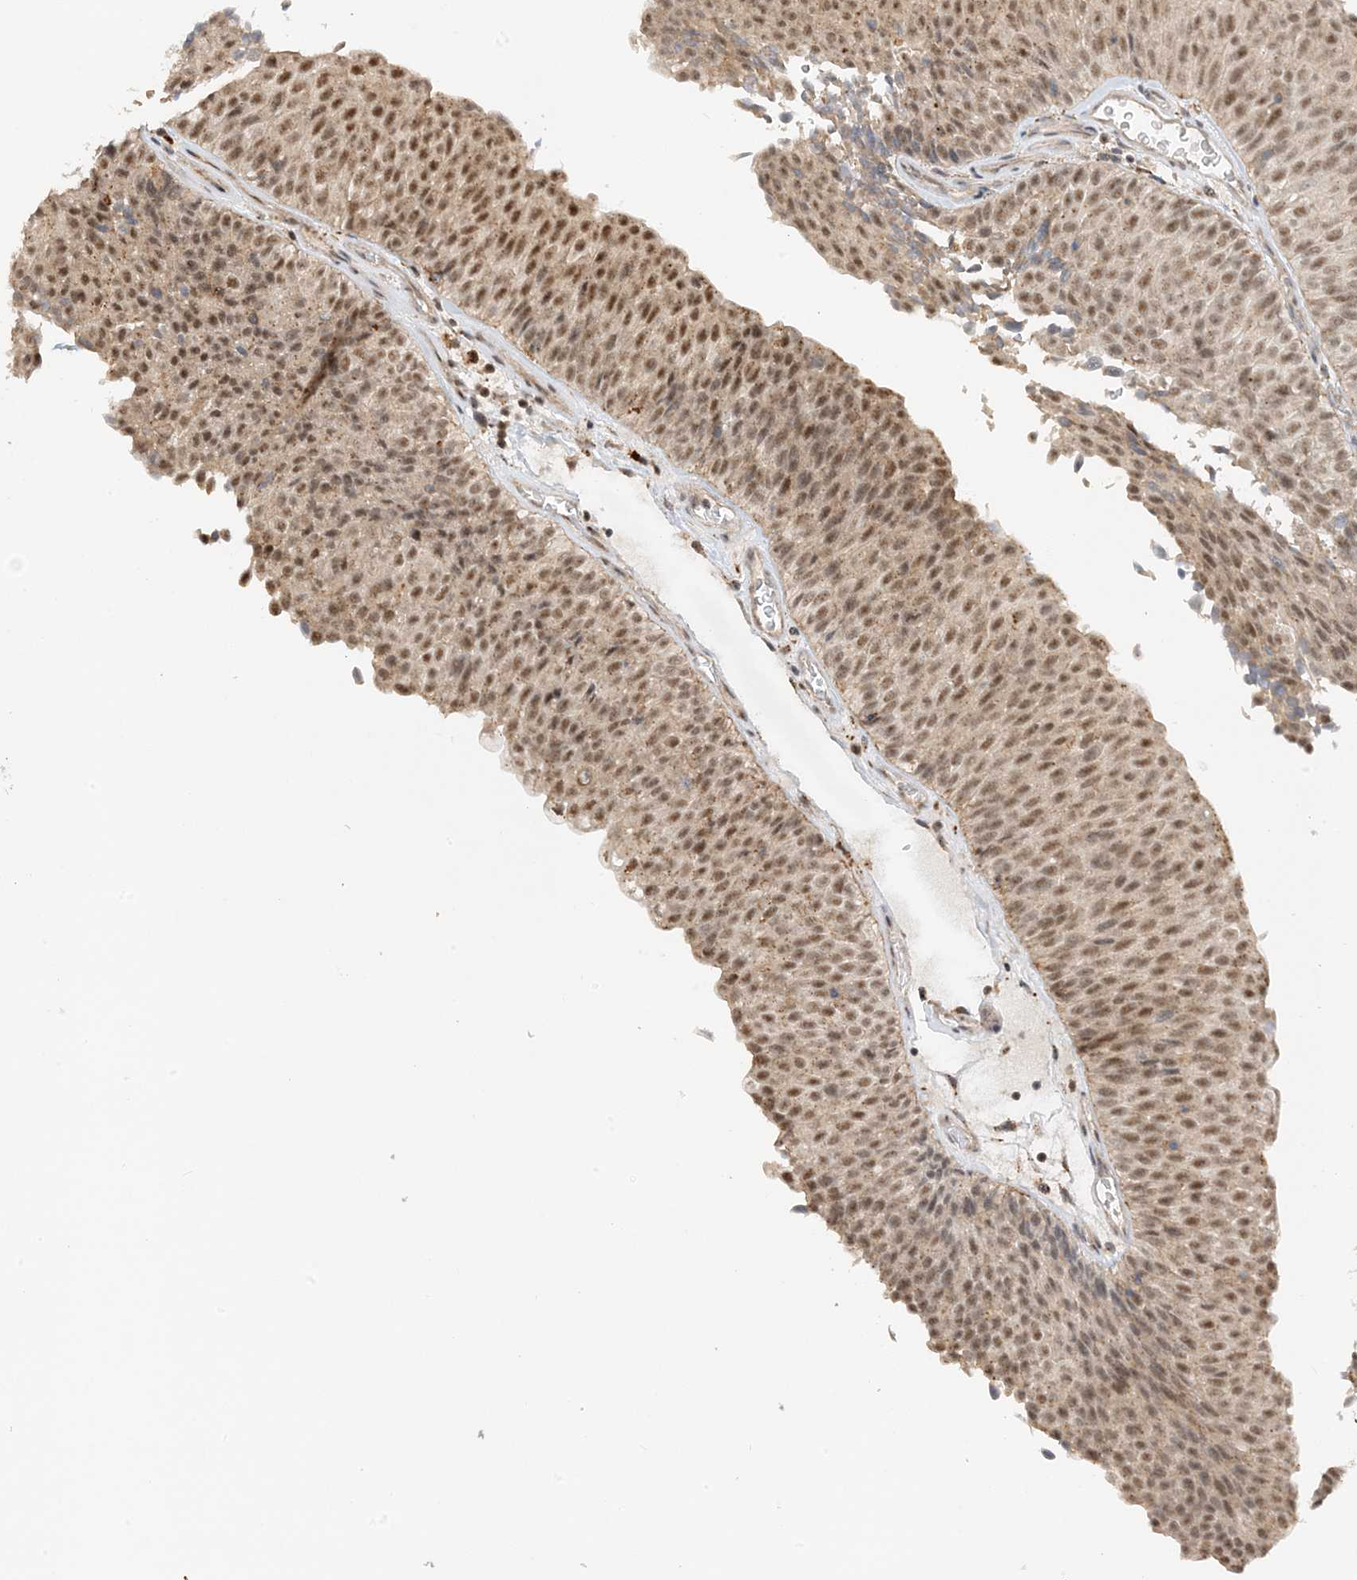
{"staining": {"intensity": "moderate", "quantity": ">75%", "location": "cytoplasmic/membranous,nuclear"}, "tissue": "urothelial cancer", "cell_type": "Tumor cells", "image_type": "cancer", "snomed": [{"axis": "morphology", "description": "Urothelial carcinoma, Low grade"}, {"axis": "topography", "description": "Urinary bladder"}], "caption": "DAB (3,3'-diaminobenzidine) immunohistochemical staining of low-grade urothelial carcinoma displays moderate cytoplasmic/membranous and nuclear protein staining in approximately >75% of tumor cells.", "gene": "TATDN3", "patient": {"sex": "male", "age": 78}}